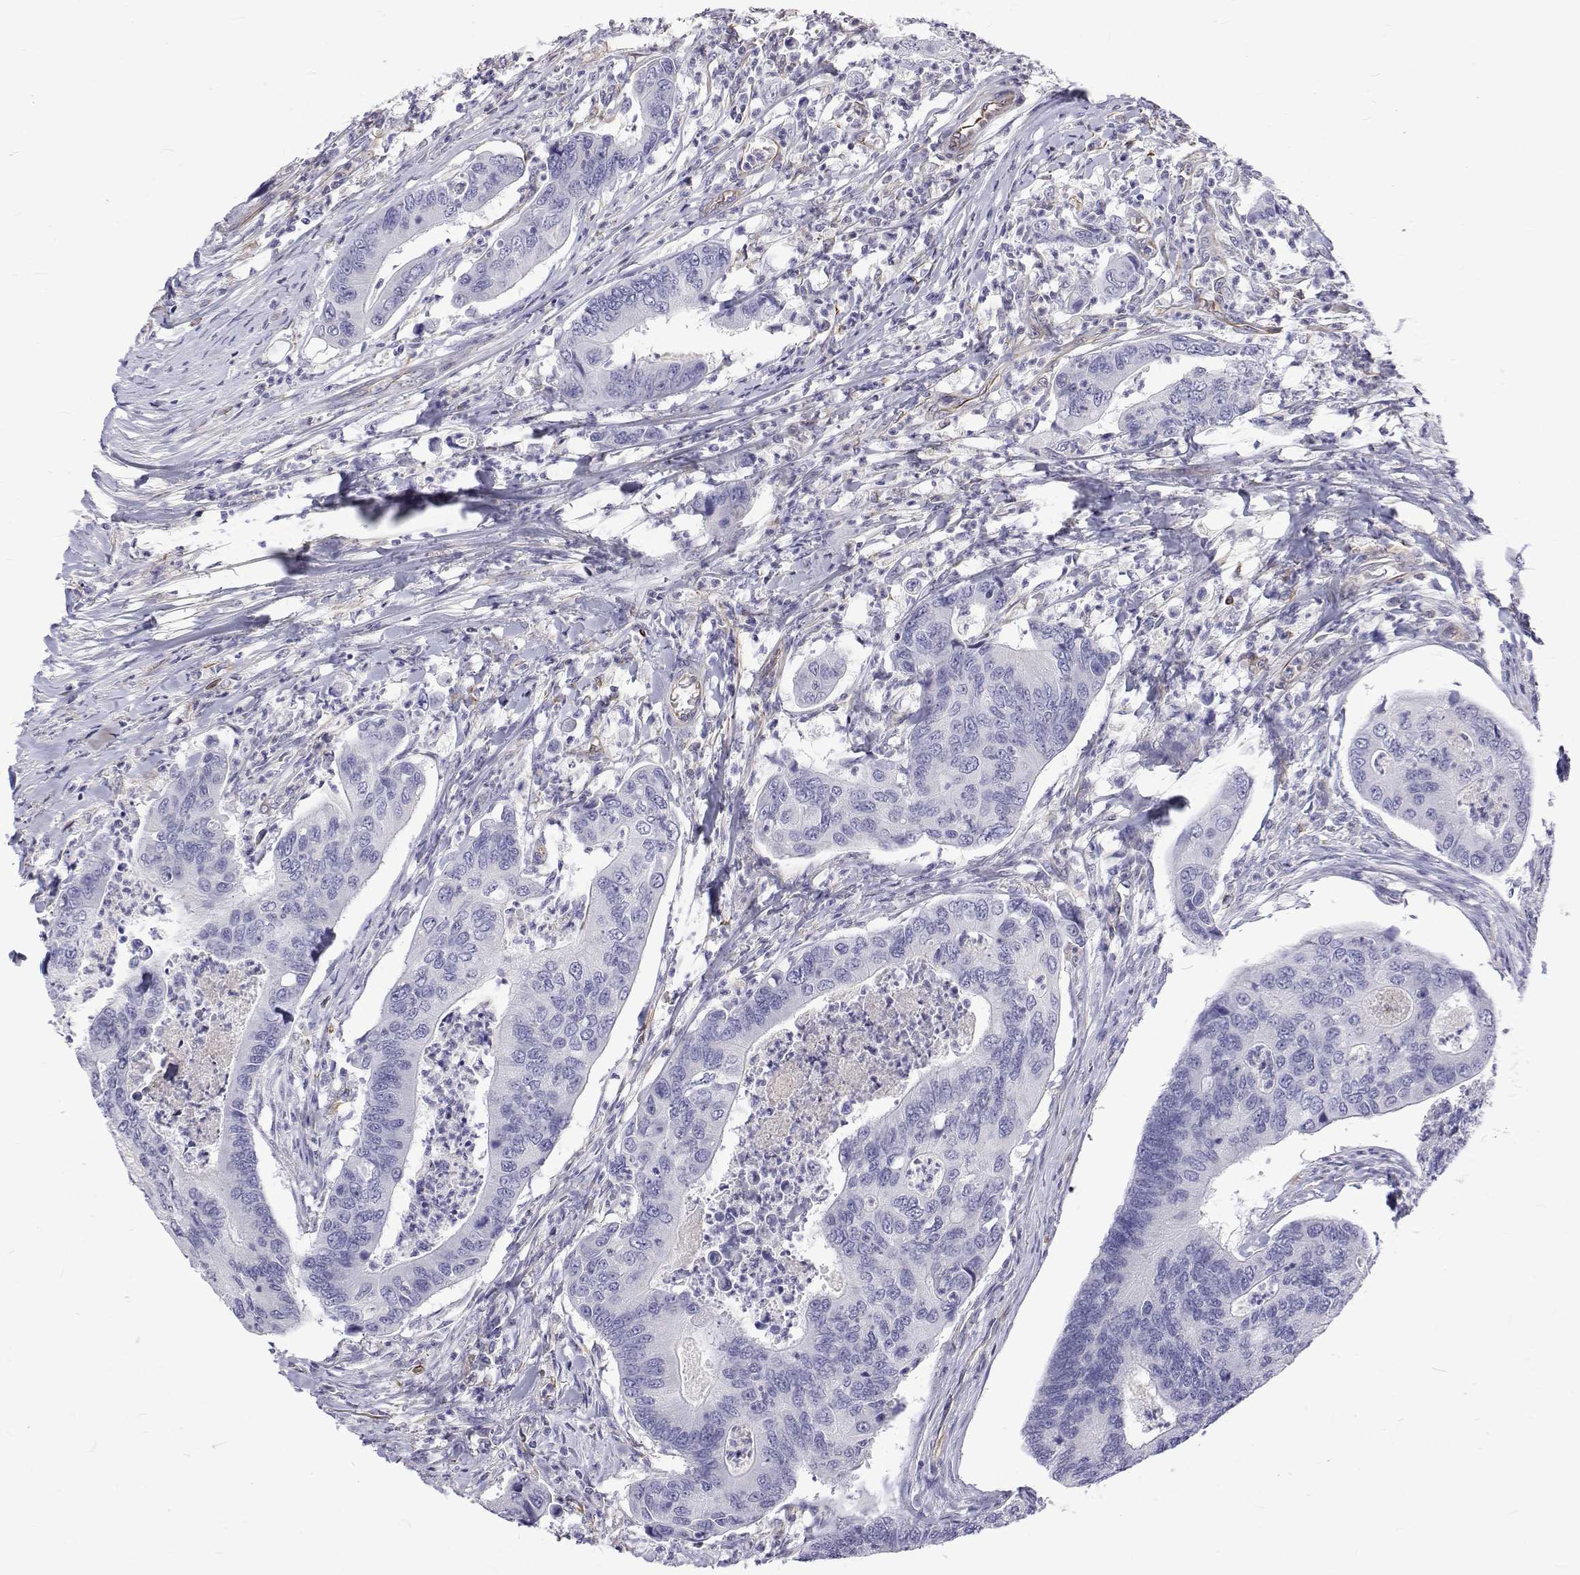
{"staining": {"intensity": "negative", "quantity": "none", "location": "none"}, "tissue": "colorectal cancer", "cell_type": "Tumor cells", "image_type": "cancer", "snomed": [{"axis": "morphology", "description": "Adenocarcinoma, NOS"}, {"axis": "topography", "description": "Colon"}], "caption": "This histopathology image is of colorectal adenocarcinoma stained with immunohistochemistry (IHC) to label a protein in brown with the nuclei are counter-stained blue. There is no staining in tumor cells.", "gene": "OPRPN", "patient": {"sex": "female", "age": 67}}